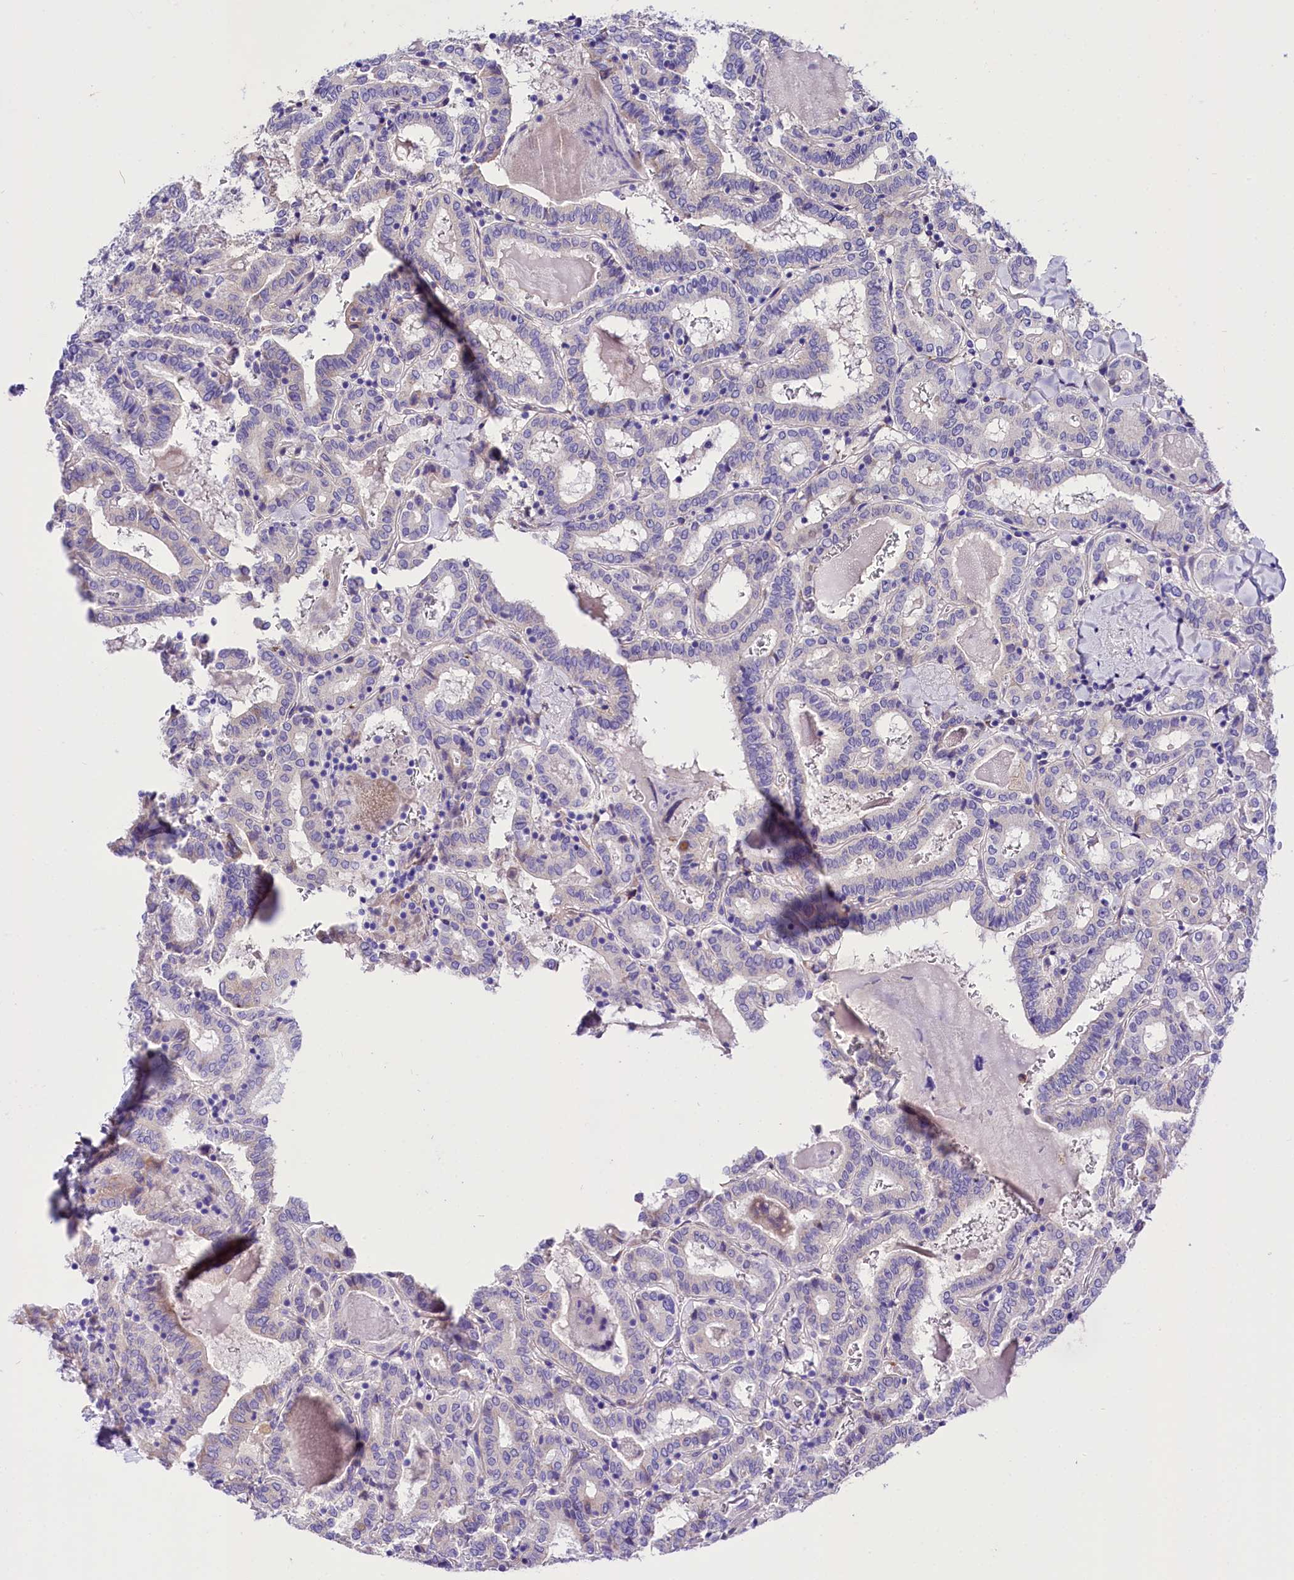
{"staining": {"intensity": "negative", "quantity": "none", "location": "none"}, "tissue": "thyroid cancer", "cell_type": "Tumor cells", "image_type": "cancer", "snomed": [{"axis": "morphology", "description": "Papillary adenocarcinoma, NOS"}, {"axis": "topography", "description": "Thyroid gland"}], "caption": "Immunohistochemistry (IHC) of human papillary adenocarcinoma (thyroid) reveals no staining in tumor cells.", "gene": "A2ML1", "patient": {"sex": "female", "age": 72}}